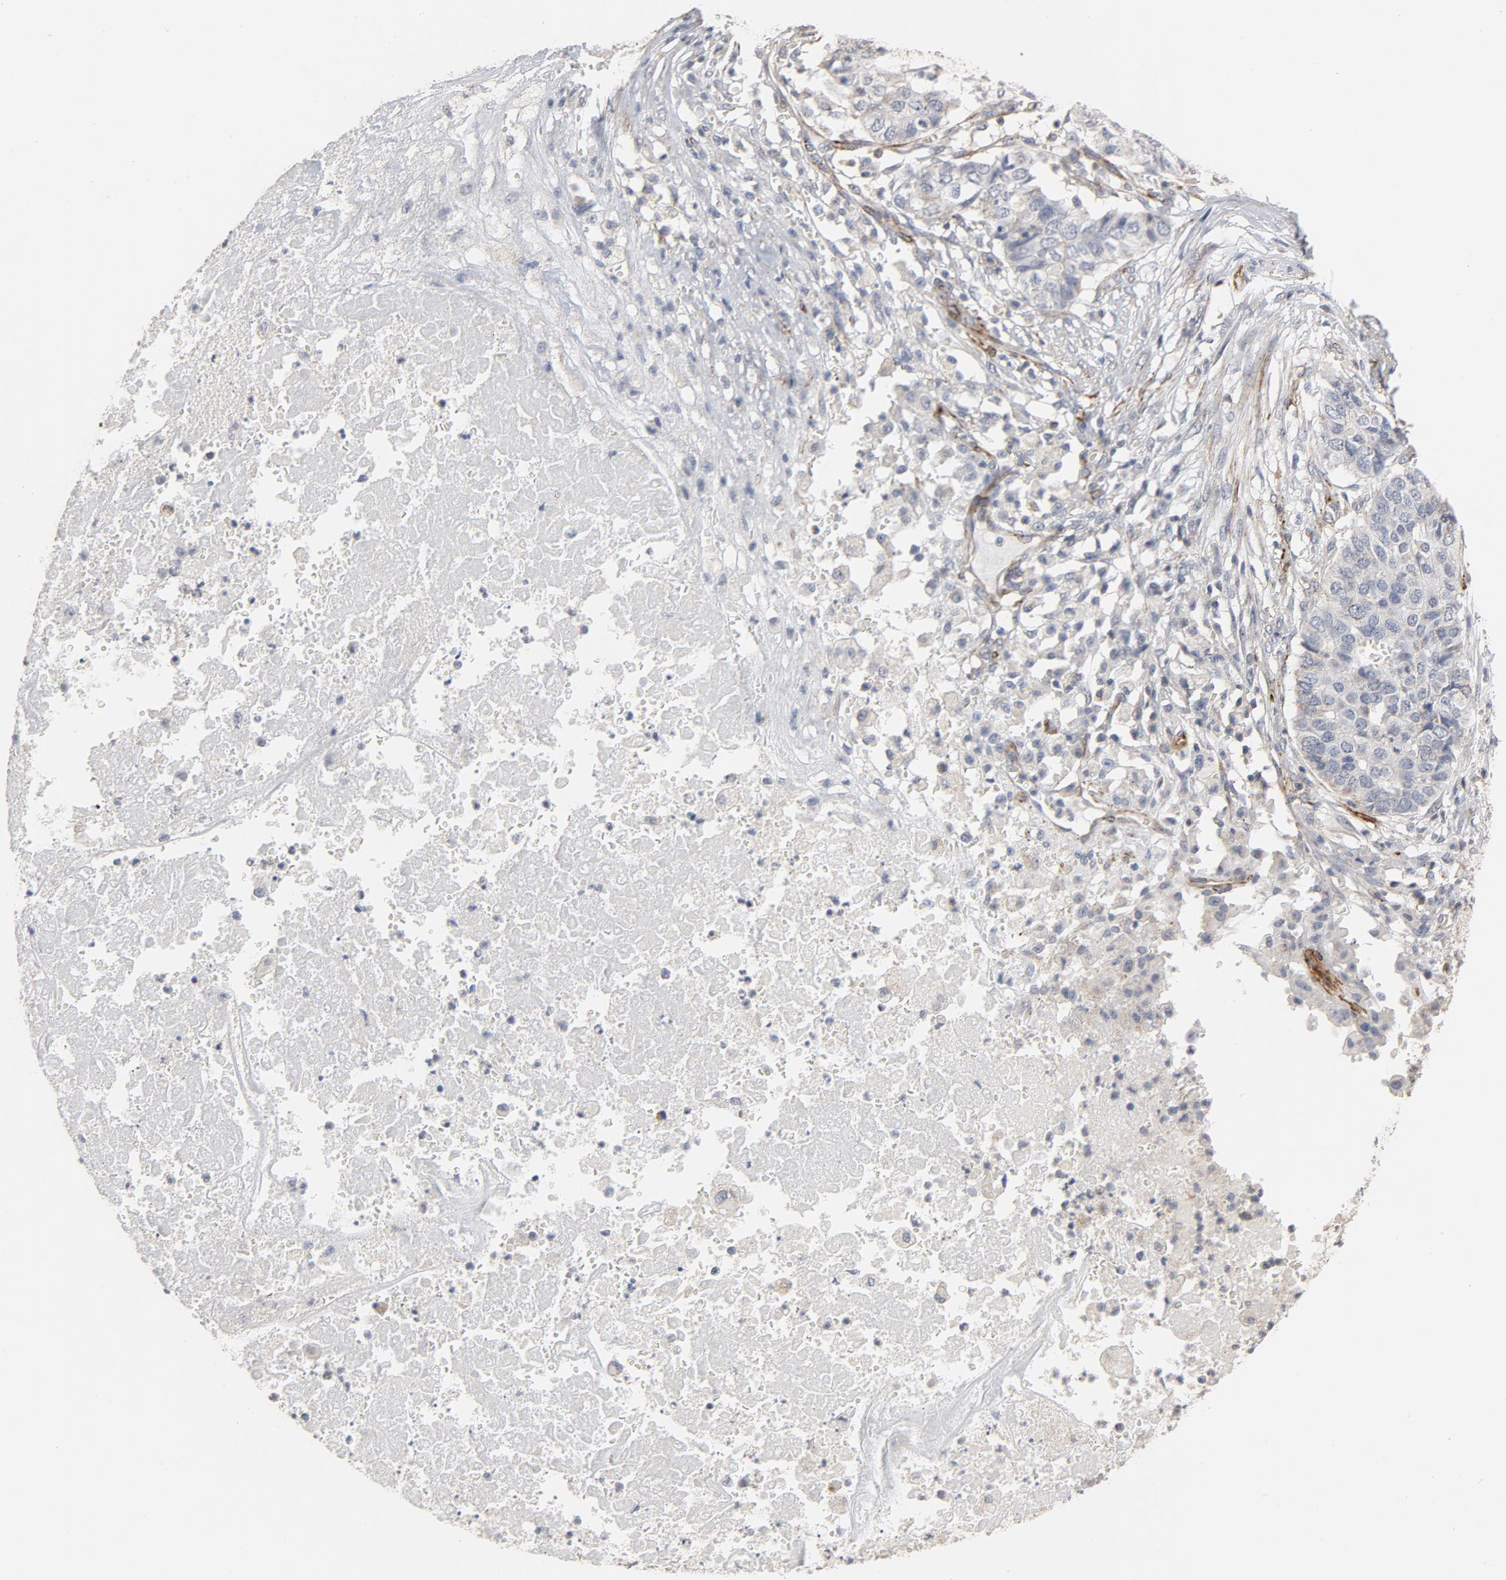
{"staining": {"intensity": "negative", "quantity": "none", "location": "none"}, "tissue": "pancreatic cancer", "cell_type": "Tumor cells", "image_type": "cancer", "snomed": [{"axis": "morphology", "description": "Adenocarcinoma, NOS"}, {"axis": "topography", "description": "Pancreas"}], "caption": "Protein analysis of pancreatic cancer reveals no significant positivity in tumor cells.", "gene": "GNG2", "patient": {"sex": "male", "age": 50}}